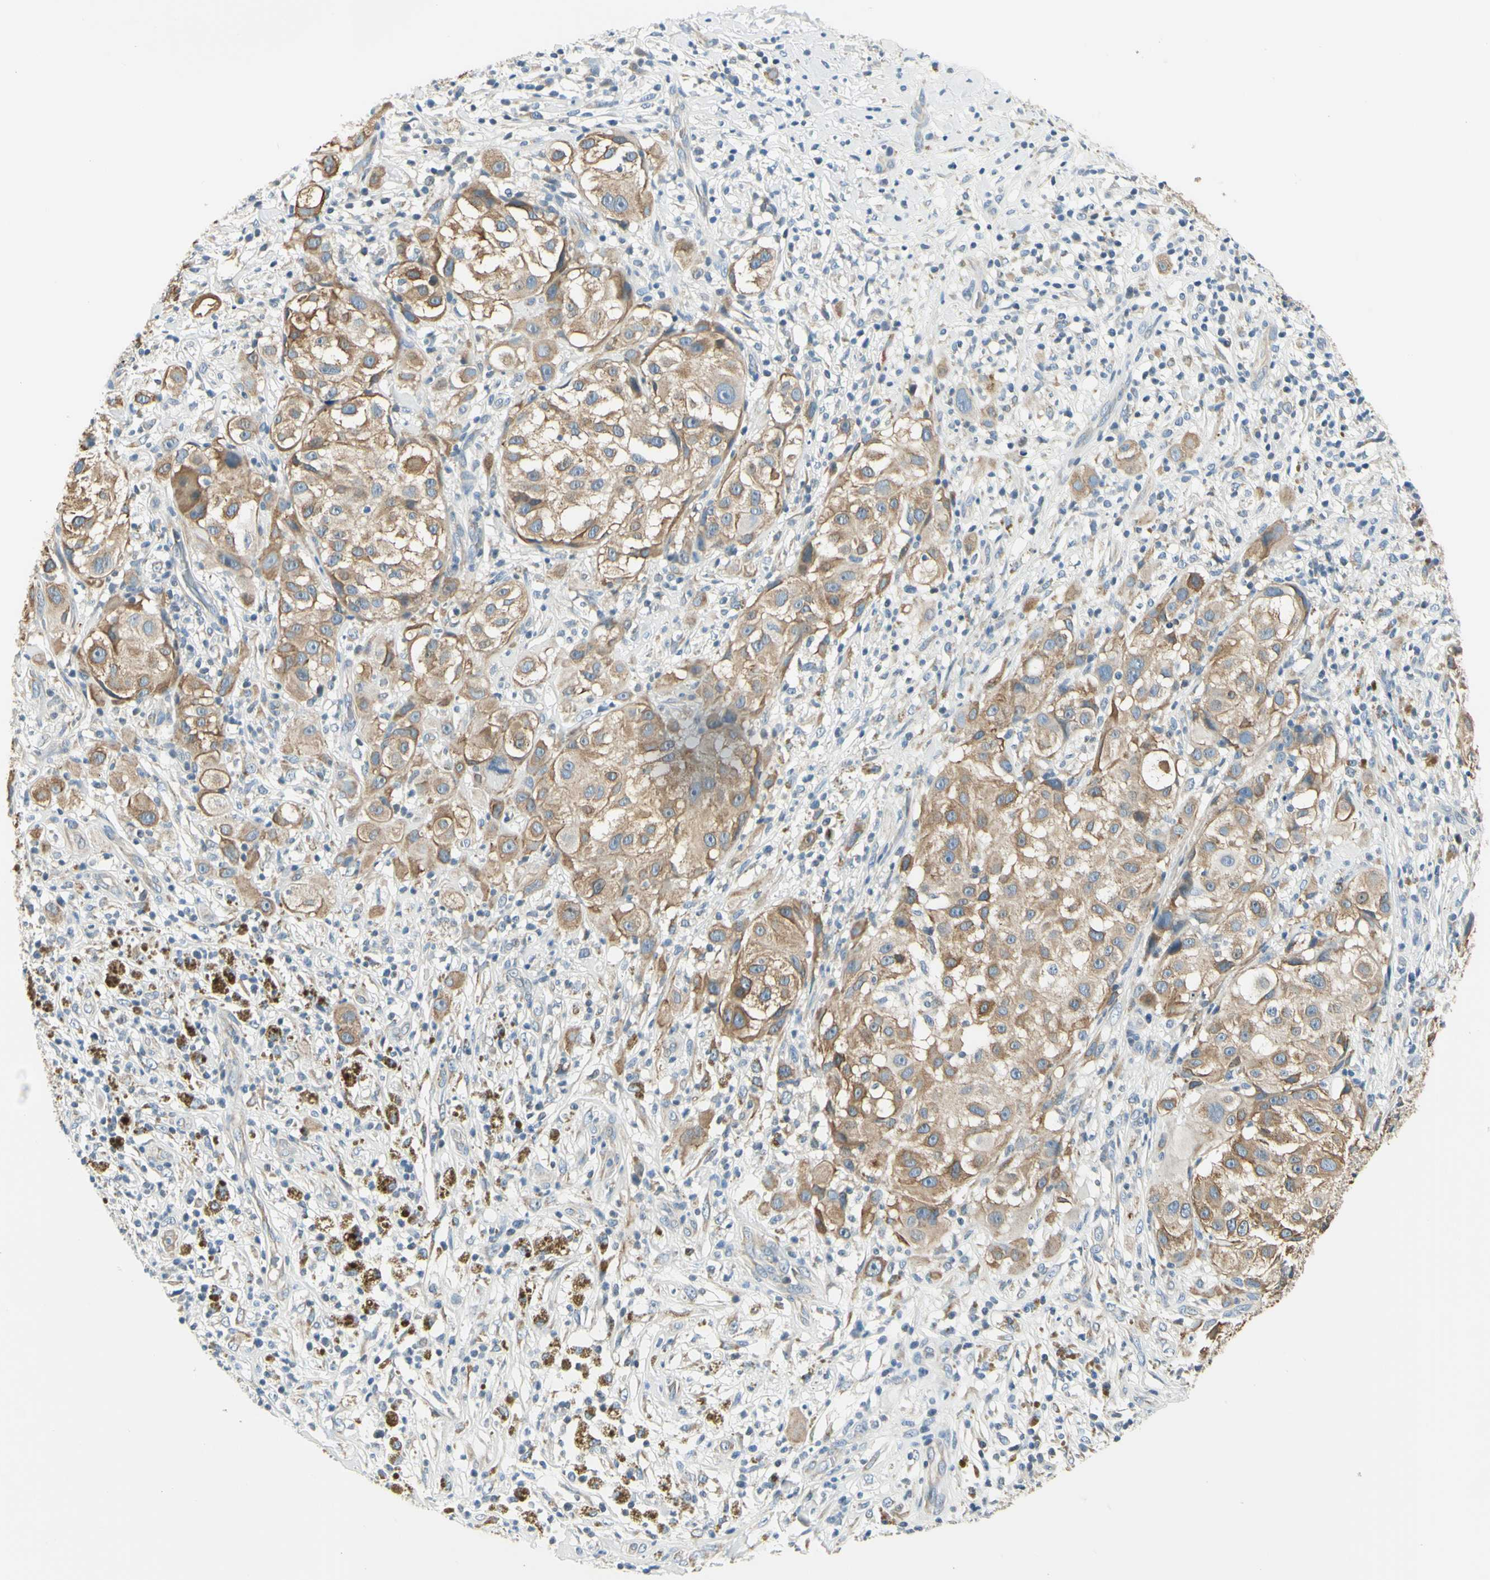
{"staining": {"intensity": "weak", "quantity": ">75%", "location": "cytoplasmic/membranous"}, "tissue": "melanoma", "cell_type": "Tumor cells", "image_type": "cancer", "snomed": [{"axis": "morphology", "description": "Necrosis, NOS"}, {"axis": "morphology", "description": "Malignant melanoma, NOS"}, {"axis": "topography", "description": "Skin"}], "caption": "An IHC histopathology image of neoplastic tissue is shown. Protein staining in brown shows weak cytoplasmic/membranous positivity in melanoma within tumor cells.", "gene": "IGDCC4", "patient": {"sex": "female", "age": 87}}